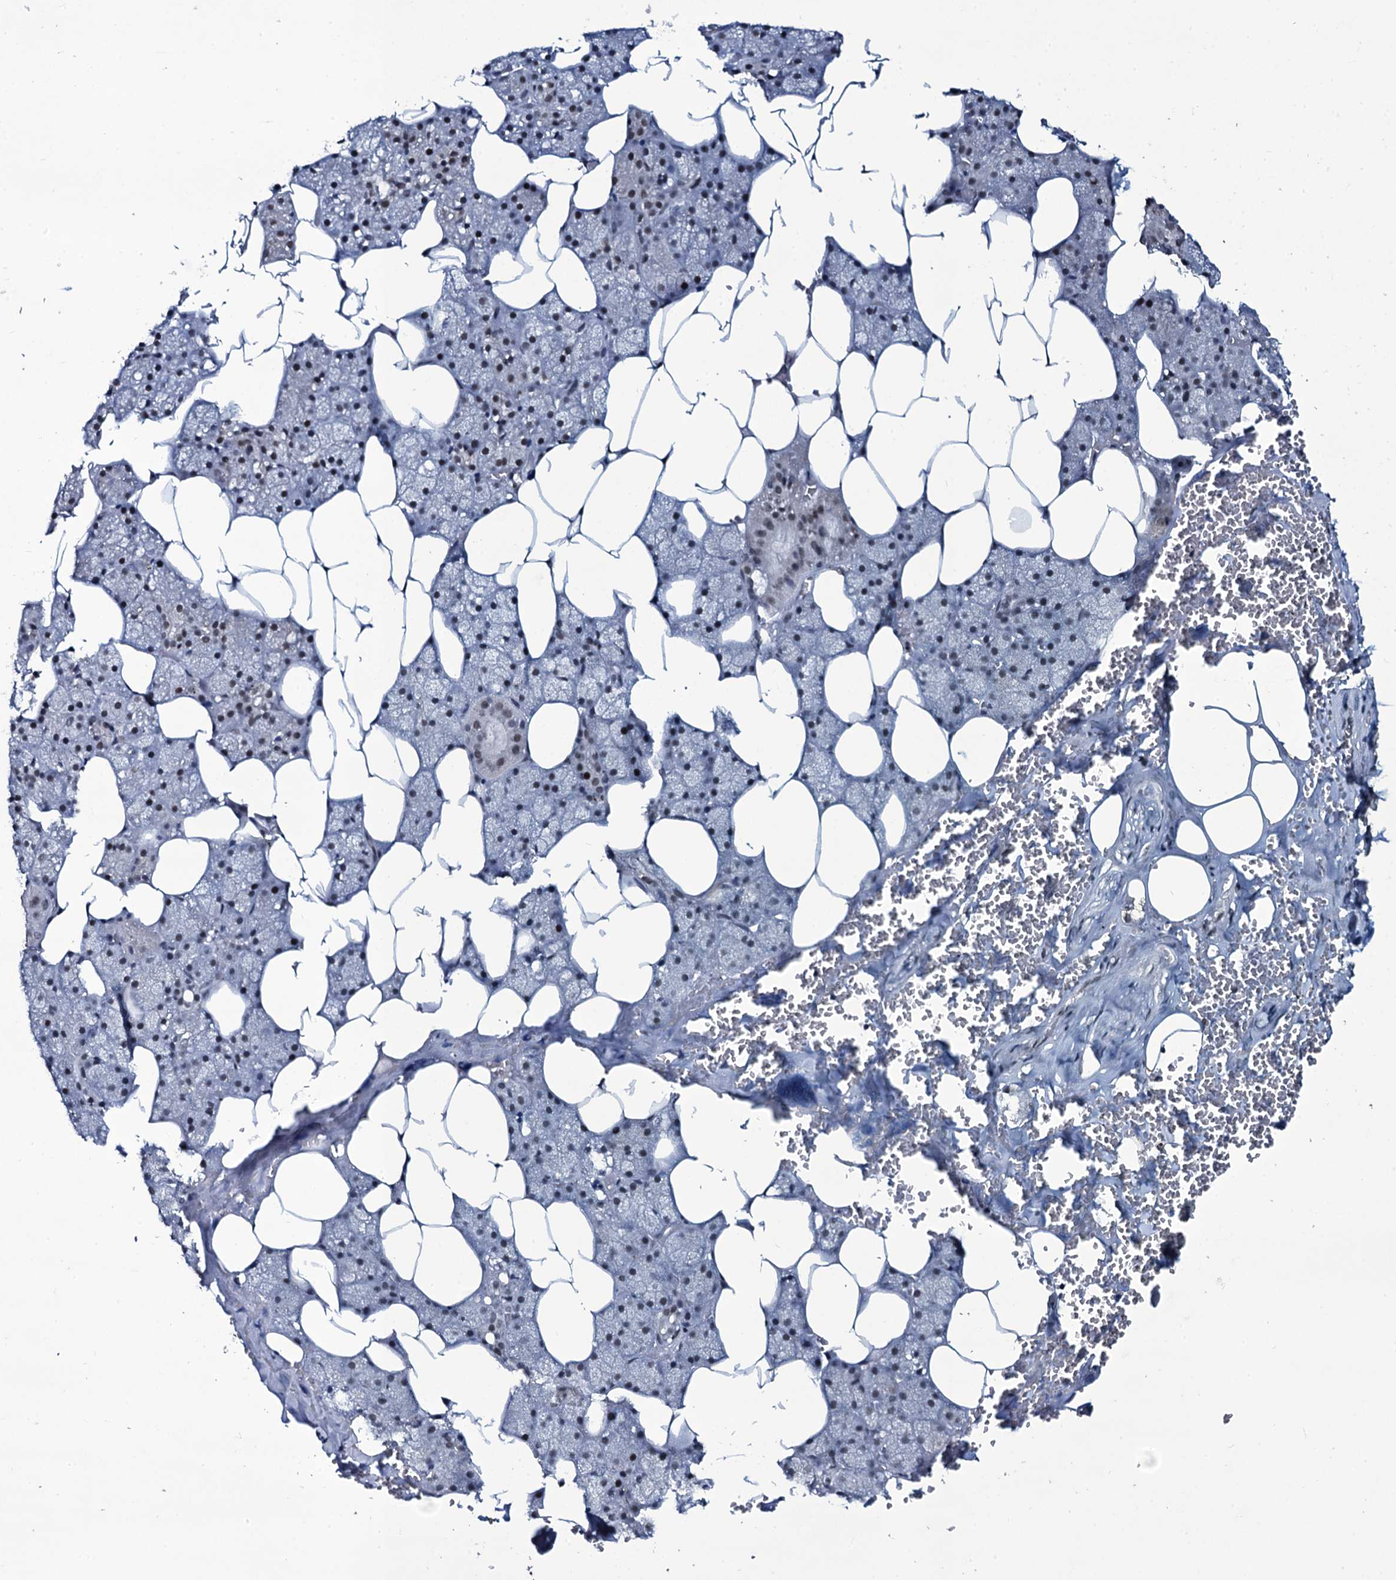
{"staining": {"intensity": "moderate", "quantity": ">75%", "location": "nuclear"}, "tissue": "salivary gland", "cell_type": "Glandular cells", "image_type": "normal", "snomed": [{"axis": "morphology", "description": "Normal tissue, NOS"}, {"axis": "topography", "description": "Salivary gland"}], "caption": "The image shows a brown stain indicating the presence of a protein in the nuclear of glandular cells in salivary gland. Using DAB (3,3'-diaminobenzidine) (brown) and hematoxylin (blue) stains, captured at high magnification using brightfield microscopy.", "gene": "ZMIZ2", "patient": {"sex": "male", "age": 62}}